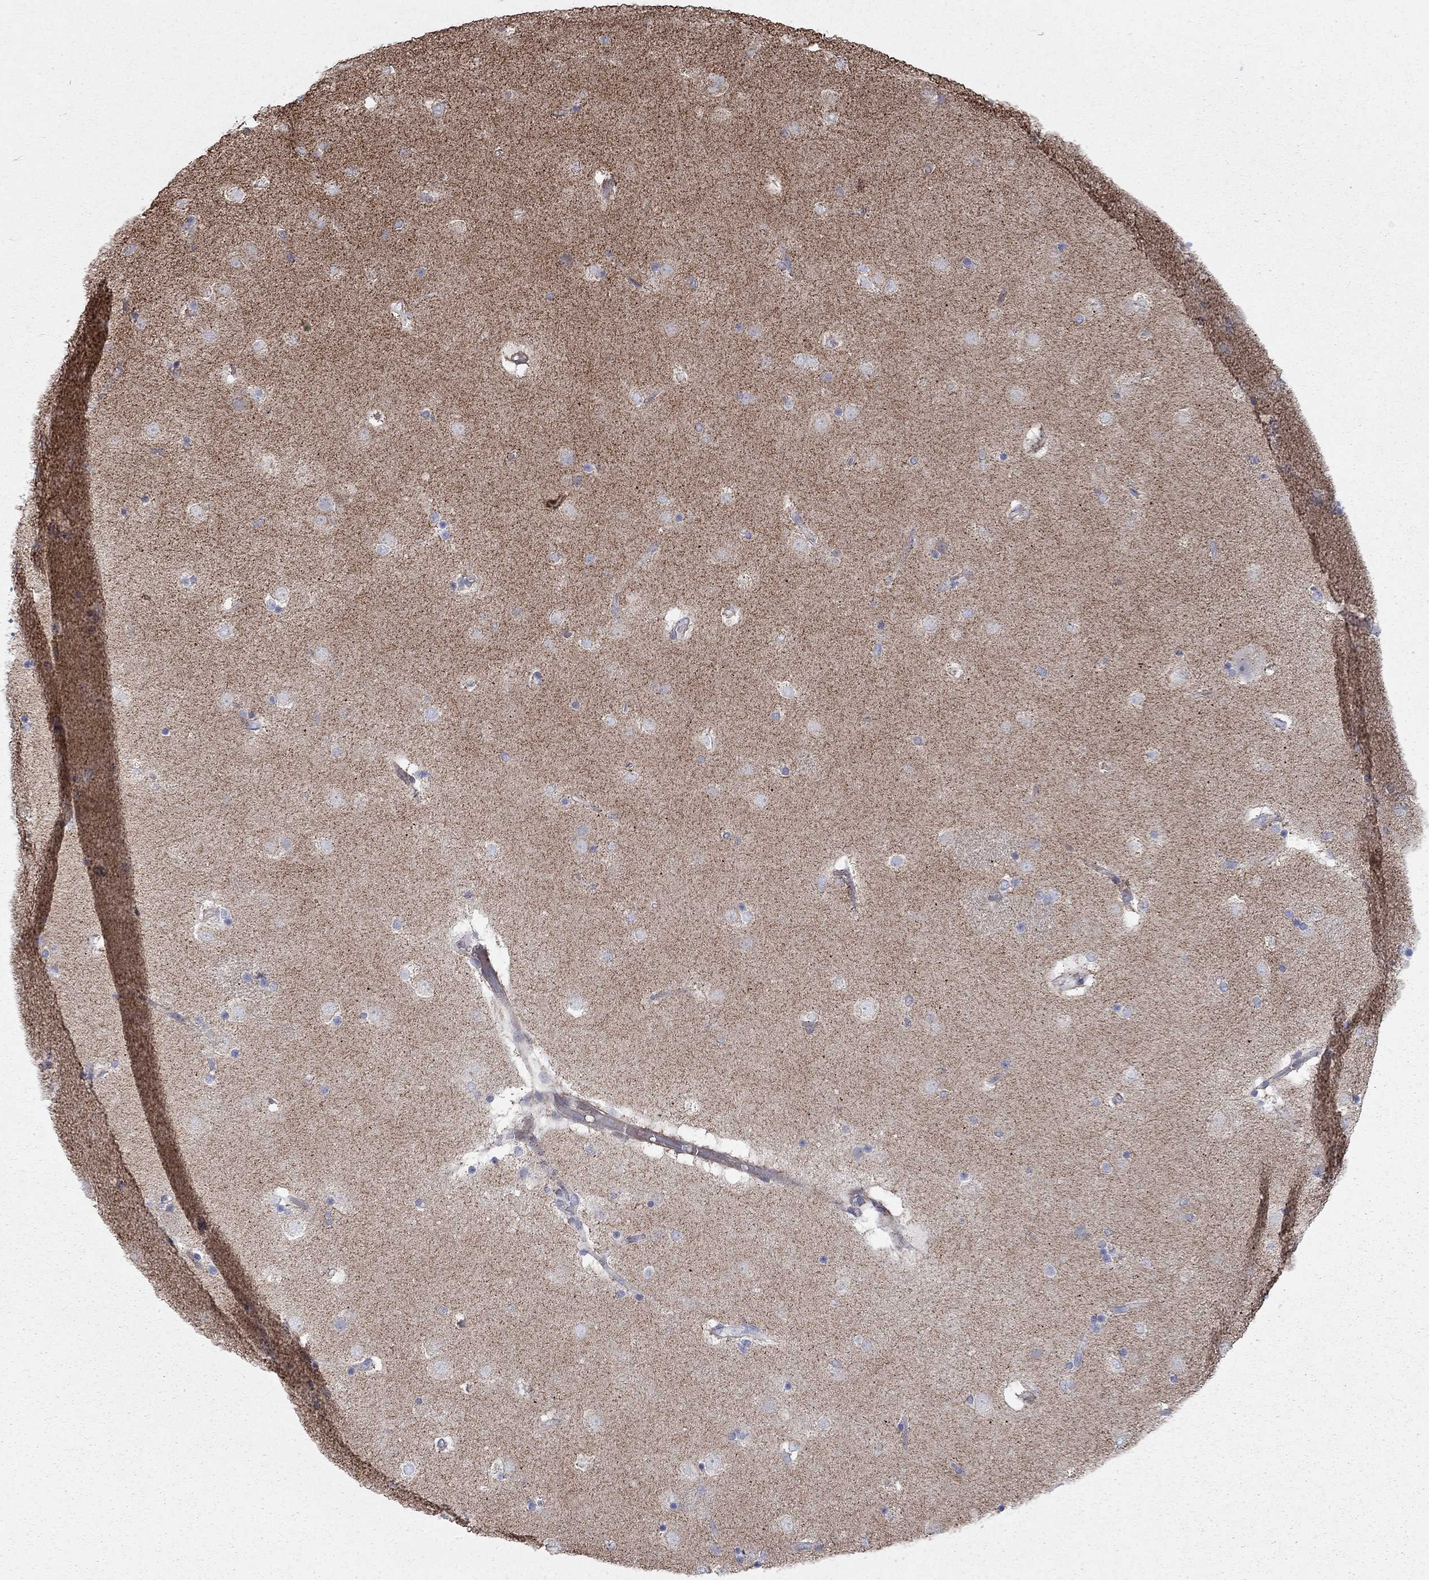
{"staining": {"intensity": "negative", "quantity": "none", "location": "none"}, "tissue": "caudate", "cell_type": "Glial cells", "image_type": "normal", "snomed": [{"axis": "morphology", "description": "Normal tissue, NOS"}, {"axis": "topography", "description": "Lateral ventricle wall"}], "caption": "DAB (3,3'-diaminobenzidine) immunohistochemical staining of normal caudate reveals no significant positivity in glial cells.", "gene": "KANSL1L", "patient": {"sex": "male", "age": 51}}